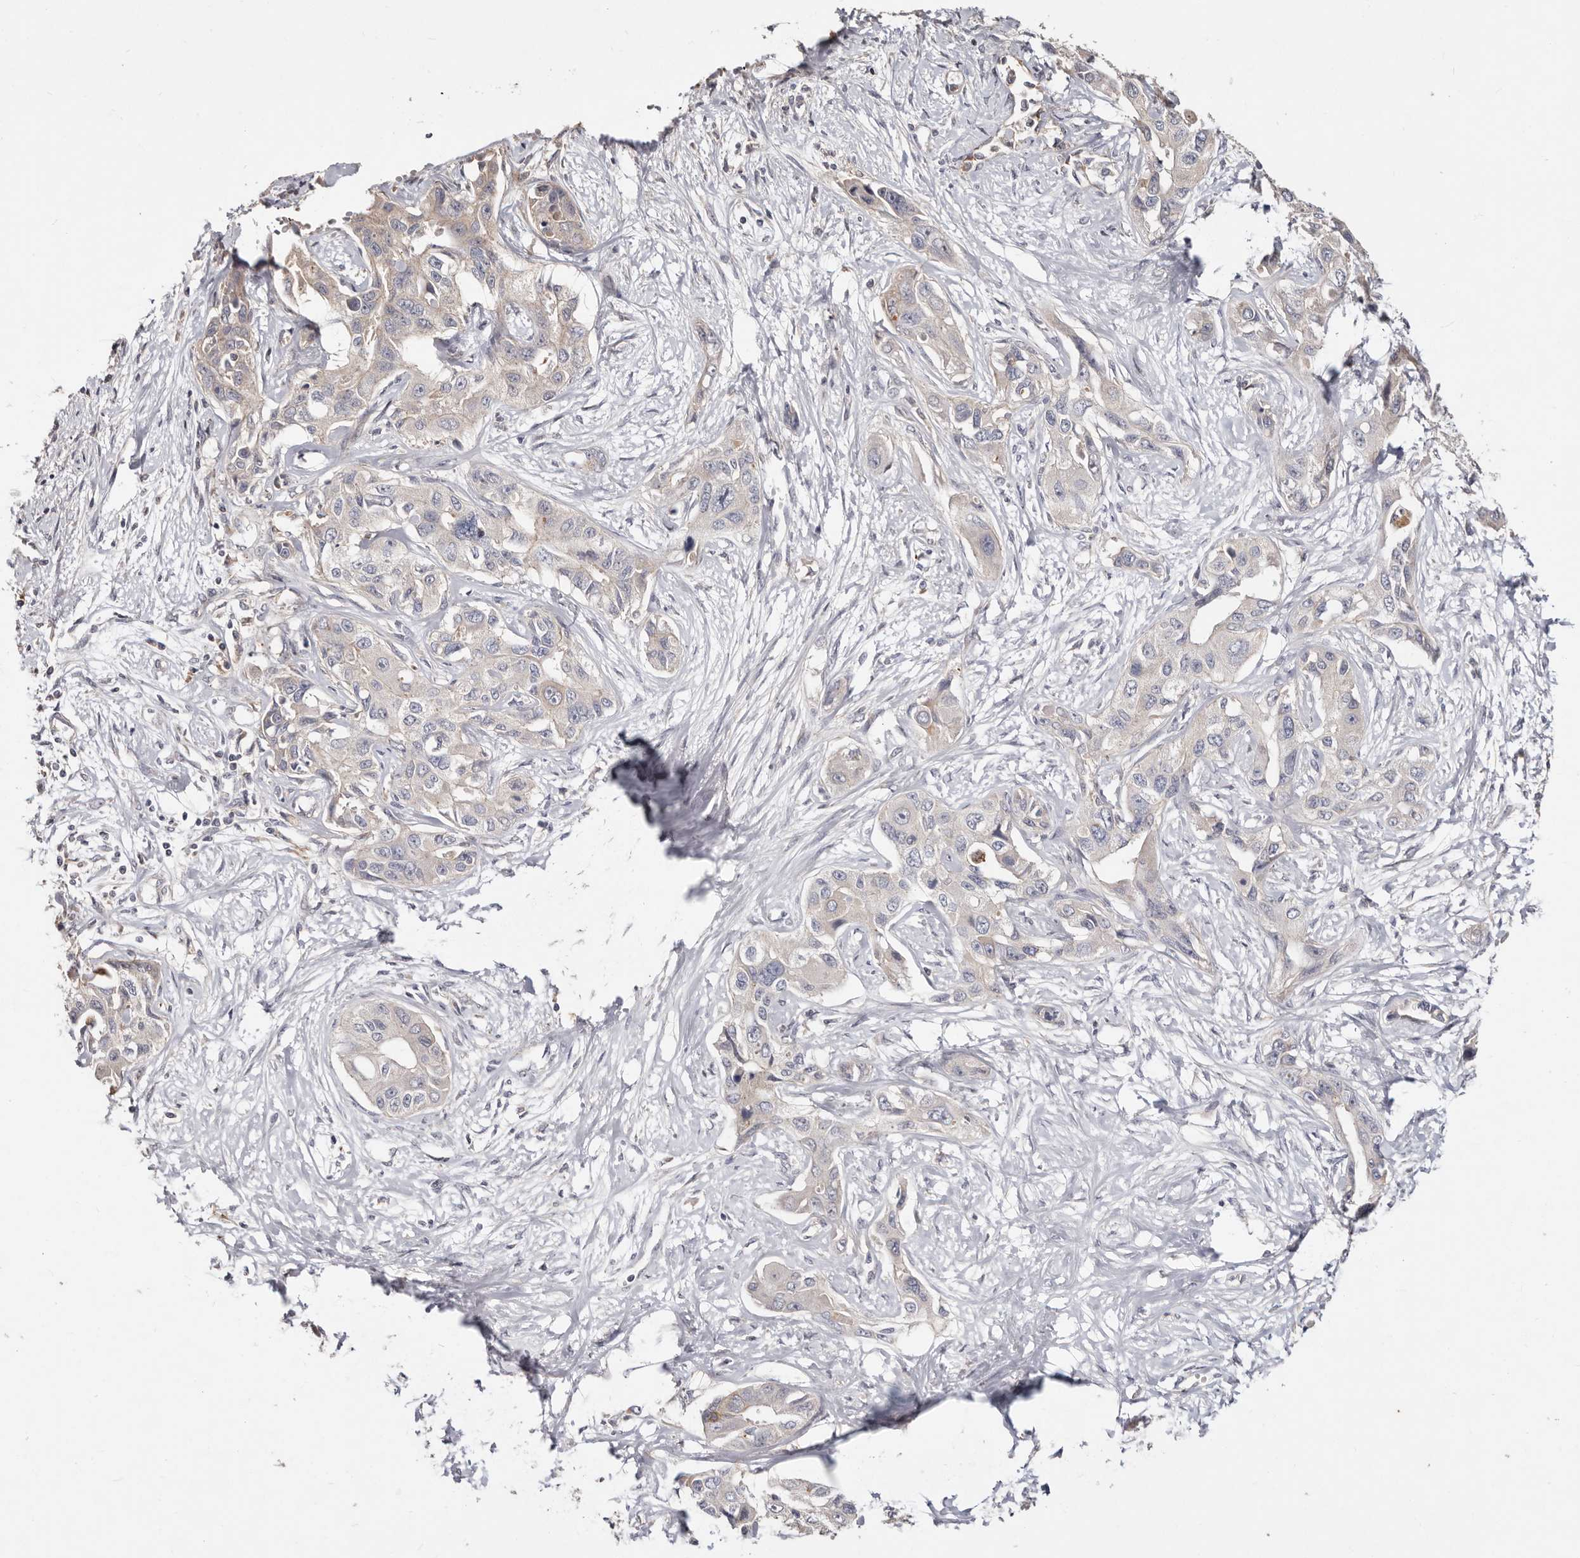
{"staining": {"intensity": "negative", "quantity": "none", "location": "none"}, "tissue": "liver cancer", "cell_type": "Tumor cells", "image_type": "cancer", "snomed": [{"axis": "morphology", "description": "Cholangiocarcinoma"}, {"axis": "topography", "description": "Liver"}], "caption": "Liver cancer (cholangiocarcinoma) was stained to show a protein in brown. There is no significant expression in tumor cells.", "gene": "THBS3", "patient": {"sex": "male", "age": 59}}